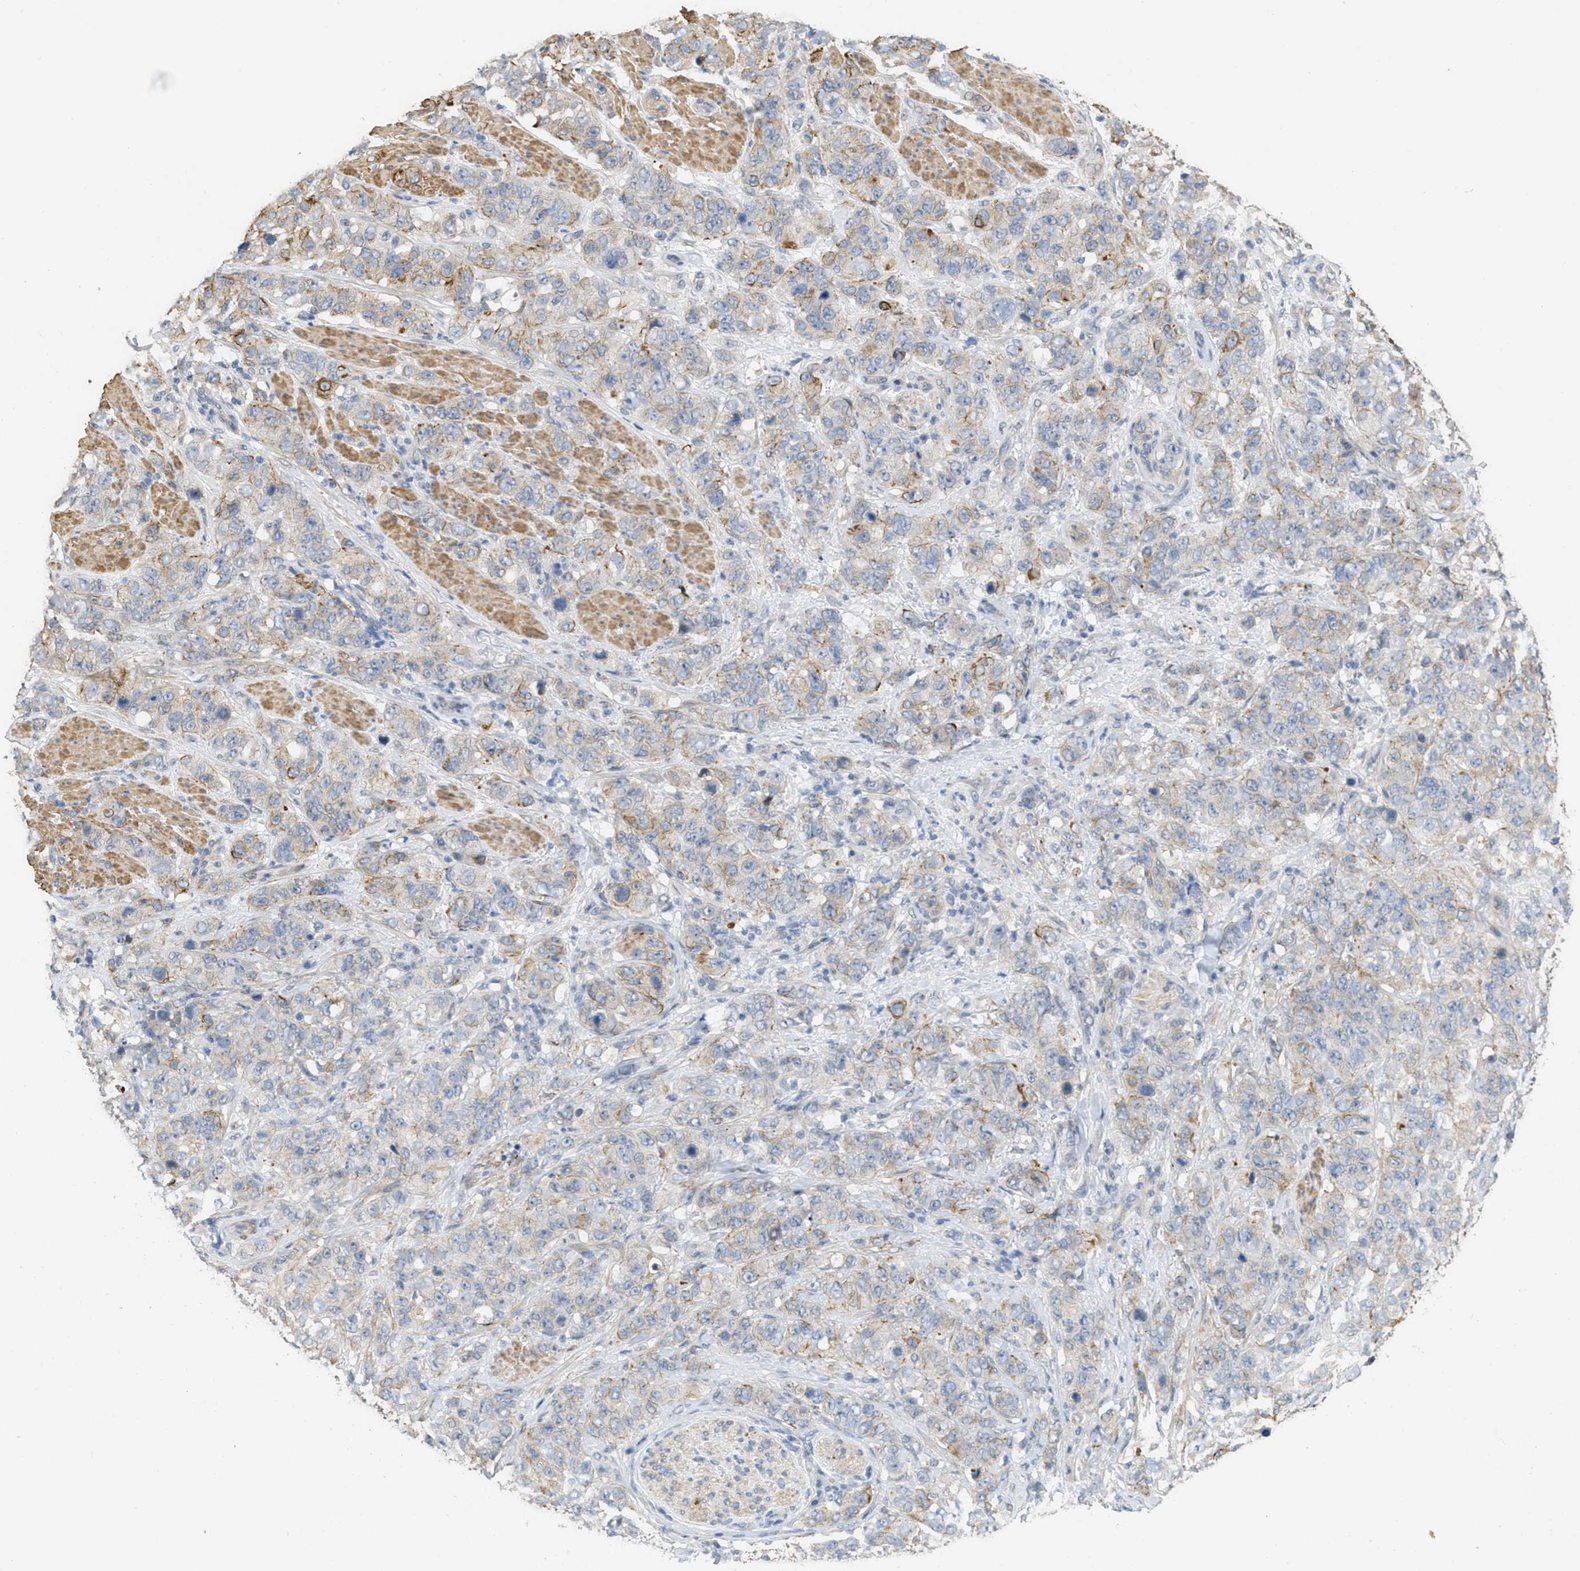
{"staining": {"intensity": "moderate", "quantity": "<25%", "location": "cytoplasmic/membranous"}, "tissue": "stomach cancer", "cell_type": "Tumor cells", "image_type": "cancer", "snomed": [{"axis": "morphology", "description": "Adenocarcinoma, NOS"}, {"axis": "topography", "description": "Stomach"}], "caption": "This is a photomicrograph of immunohistochemistry (IHC) staining of stomach cancer, which shows moderate staining in the cytoplasmic/membranous of tumor cells.", "gene": "MRS2", "patient": {"sex": "male", "age": 48}}